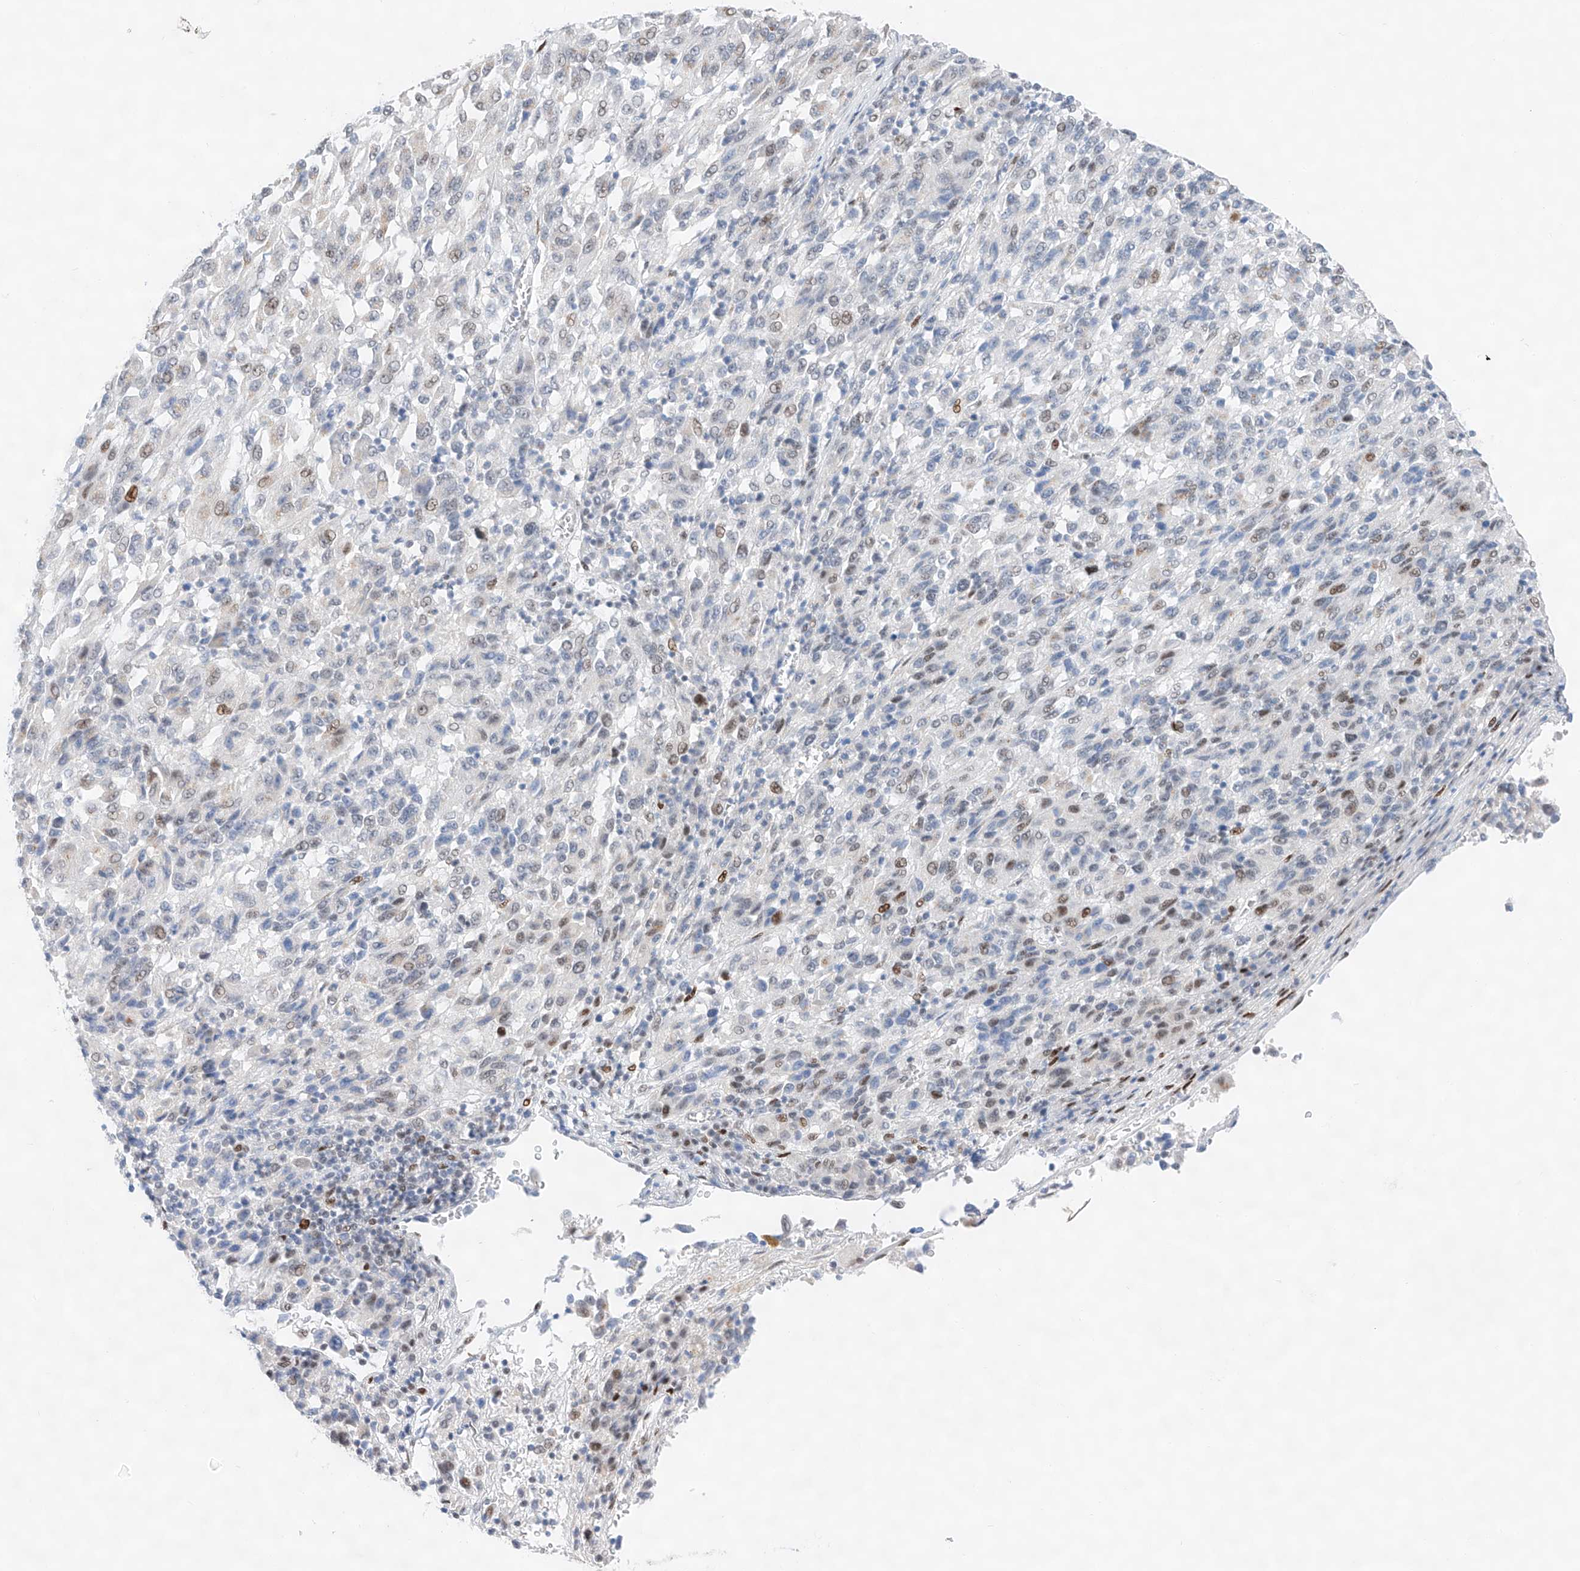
{"staining": {"intensity": "negative", "quantity": "none", "location": "none"}, "tissue": "melanoma", "cell_type": "Tumor cells", "image_type": "cancer", "snomed": [{"axis": "morphology", "description": "Malignant melanoma, Metastatic site"}, {"axis": "topography", "description": "Lung"}], "caption": "Immunohistochemical staining of malignant melanoma (metastatic site) exhibits no significant positivity in tumor cells.", "gene": "NT5C3B", "patient": {"sex": "male", "age": 64}}